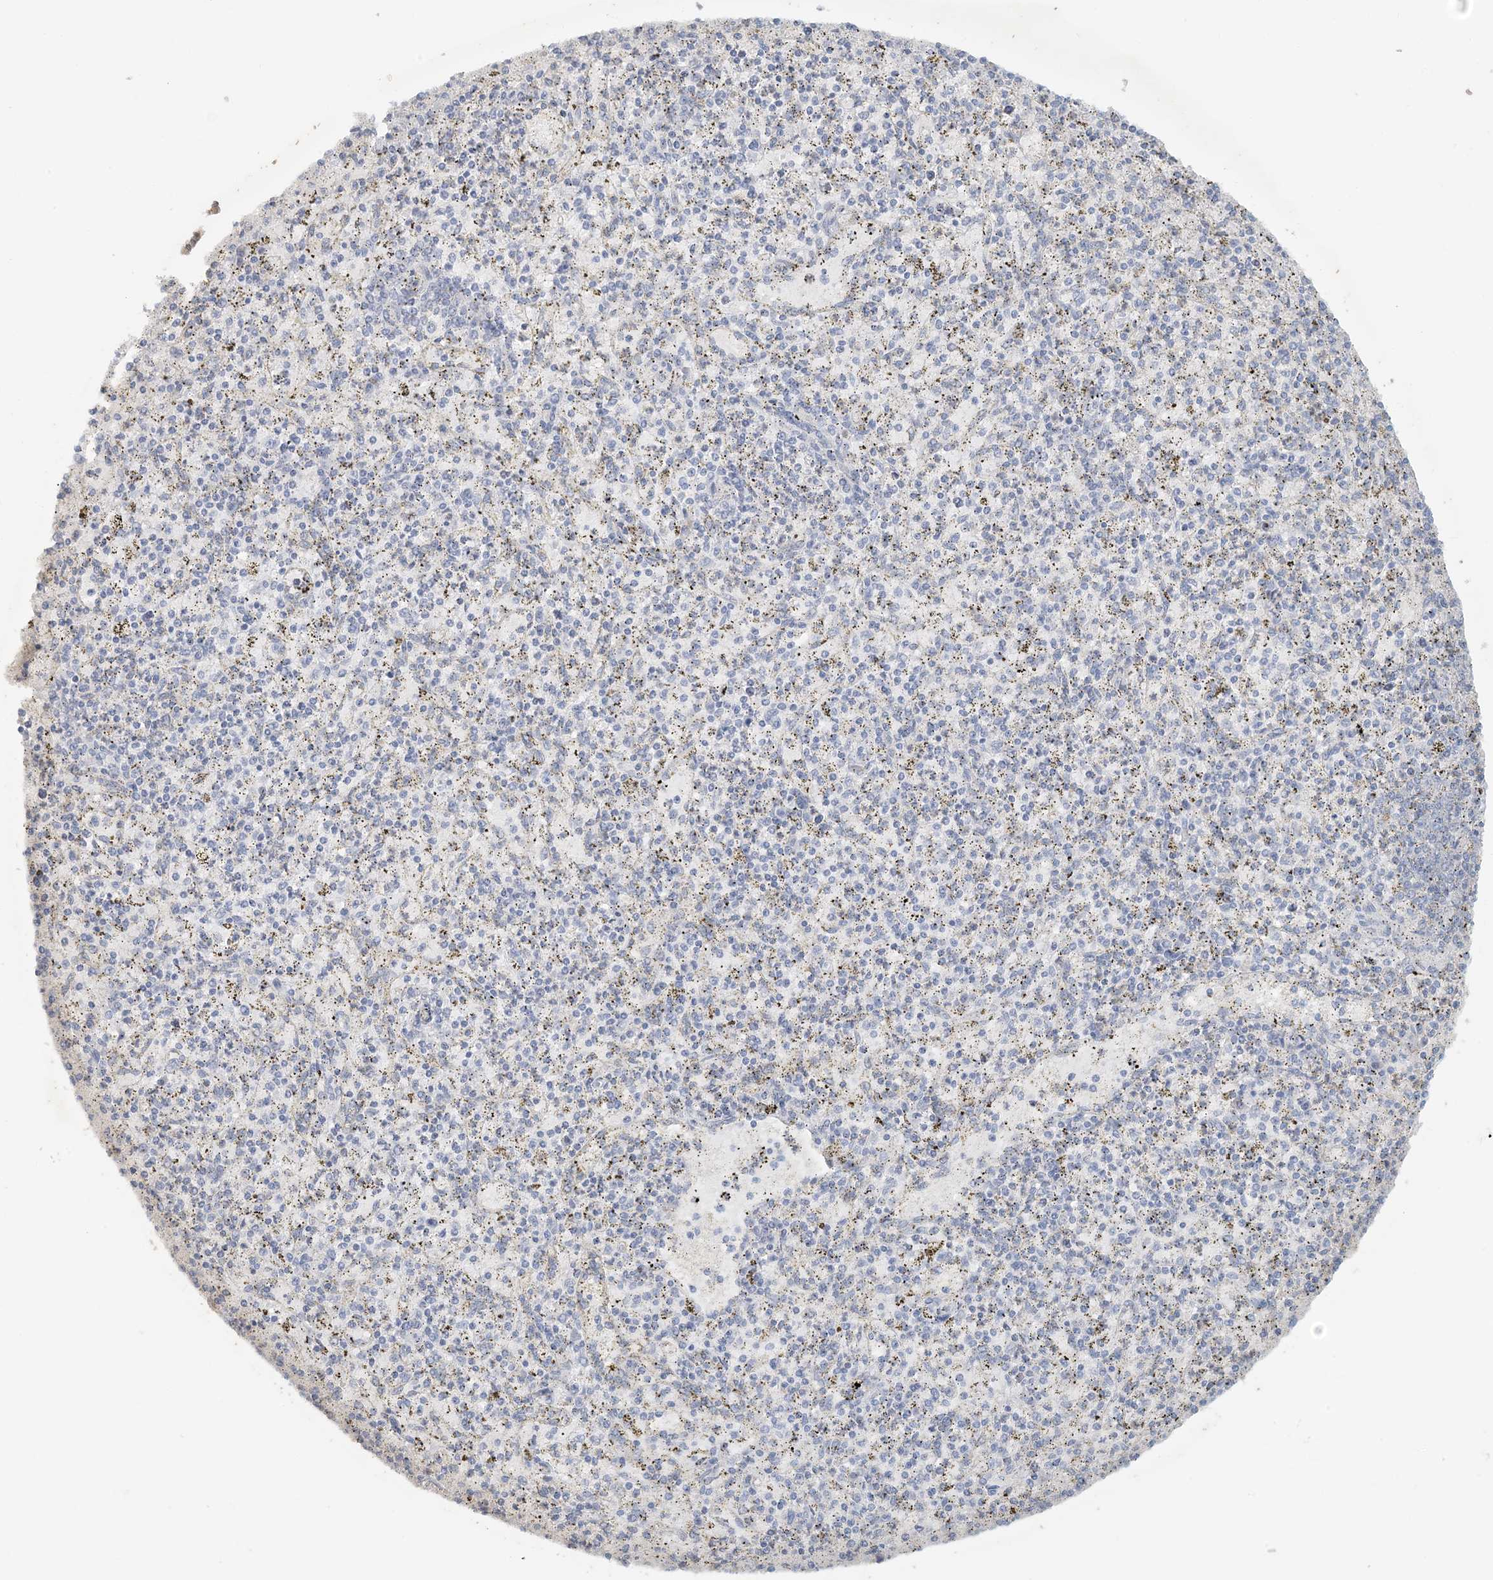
{"staining": {"intensity": "negative", "quantity": "none", "location": "none"}, "tissue": "spleen", "cell_type": "Cells in red pulp", "image_type": "normal", "snomed": [{"axis": "morphology", "description": "Normal tissue, NOS"}, {"axis": "topography", "description": "Spleen"}], "caption": "IHC of benign spleen demonstrates no staining in cells in red pulp.", "gene": "ZNF385D", "patient": {"sex": "male", "age": 72}}